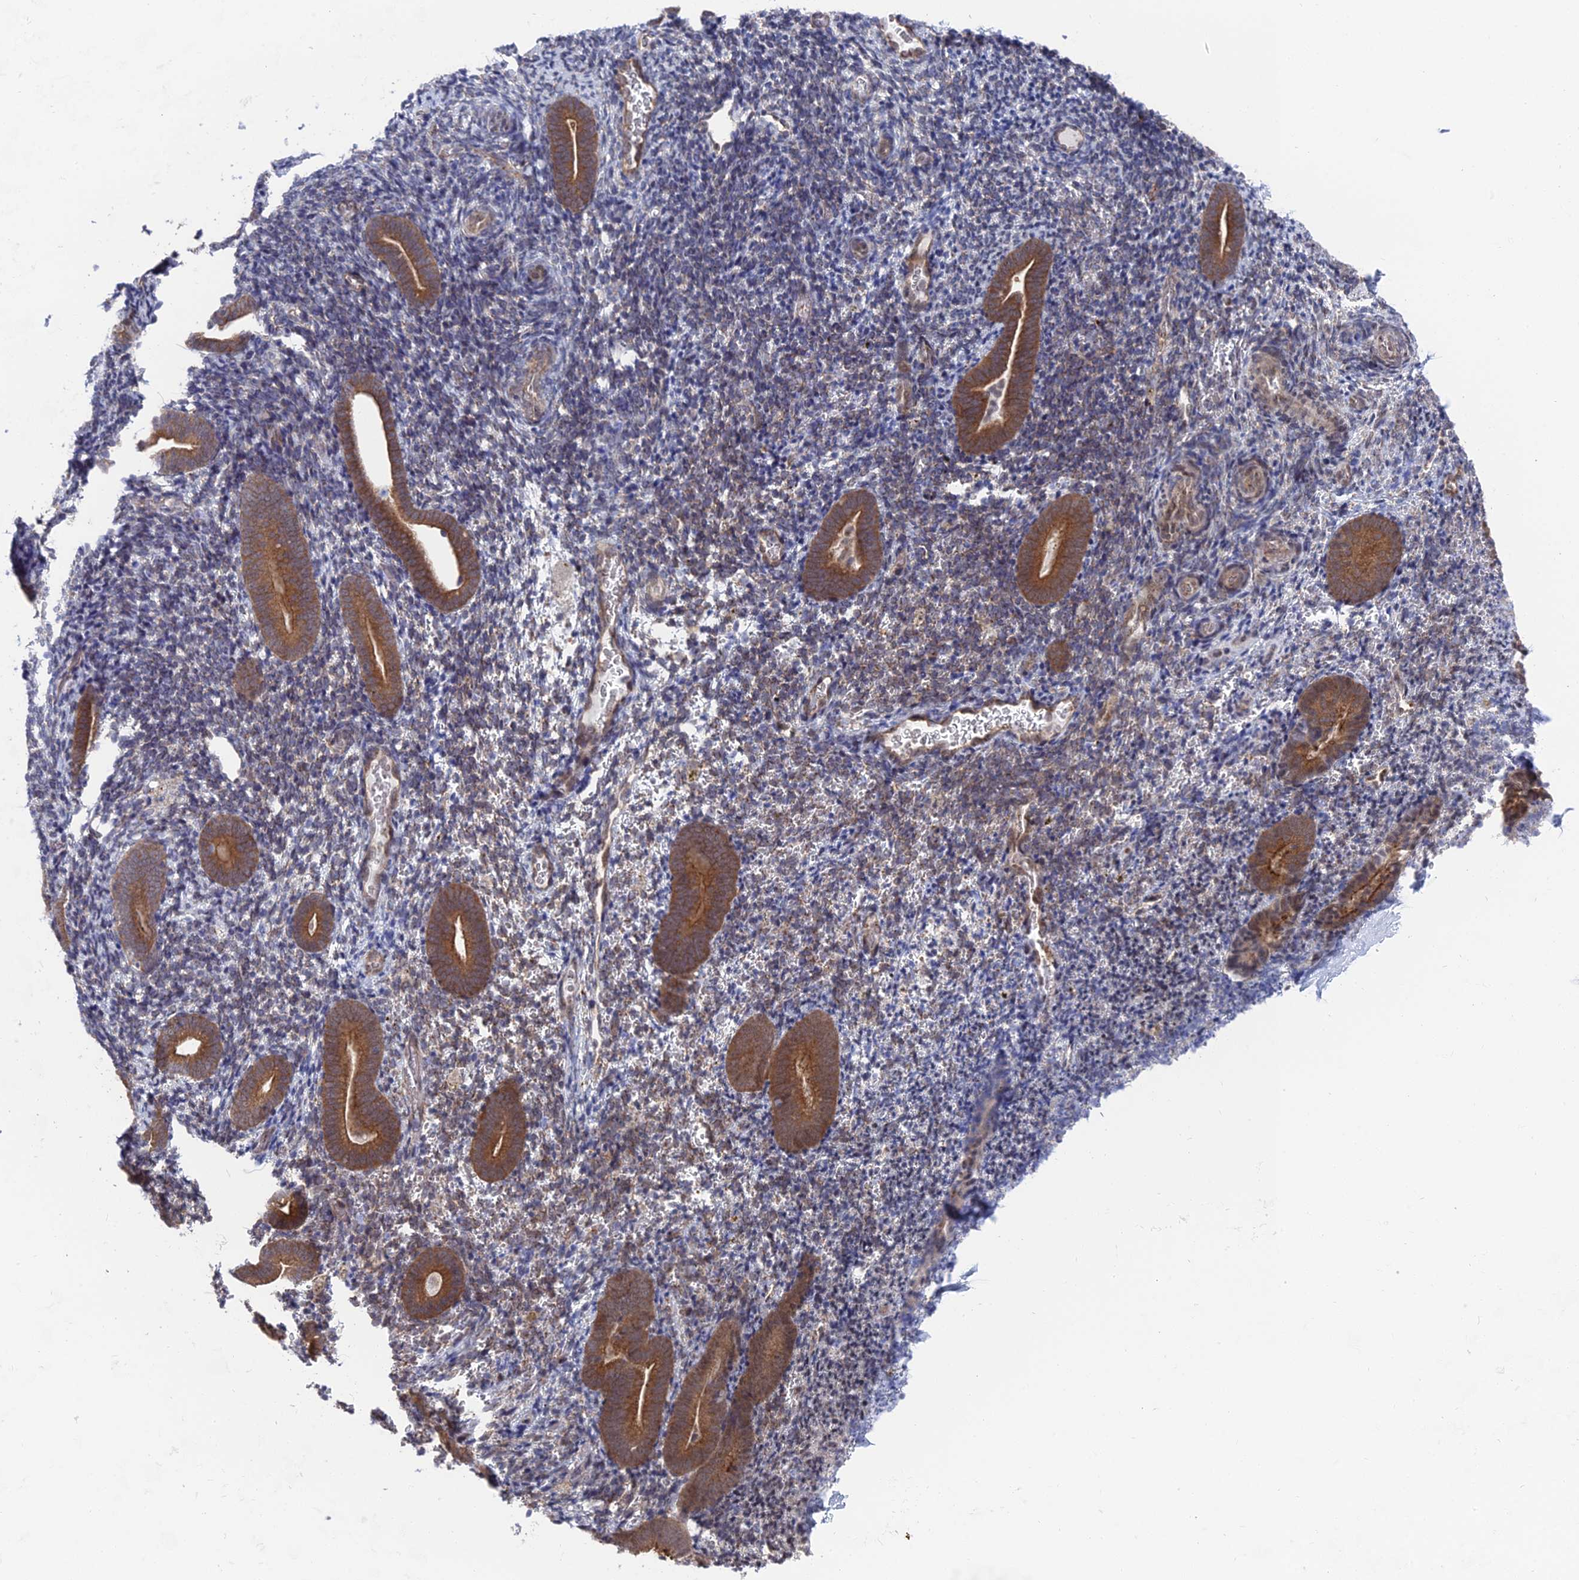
{"staining": {"intensity": "weak", "quantity": "<25%", "location": "cytoplasmic/membranous"}, "tissue": "endometrium", "cell_type": "Cells in endometrial stroma", "image_type": "normal", "snomed": [{"axis": "morphology", "description": "Normal tissue, NOS"}, {"axis": "topography", "description": "Endometrium"}], "caption": "IHC of benign human endometrium exhibits no staining in cells in endometrial stroma.", "gene": "FHIP2A", "patient": {"sex": "female", "age": 51}}